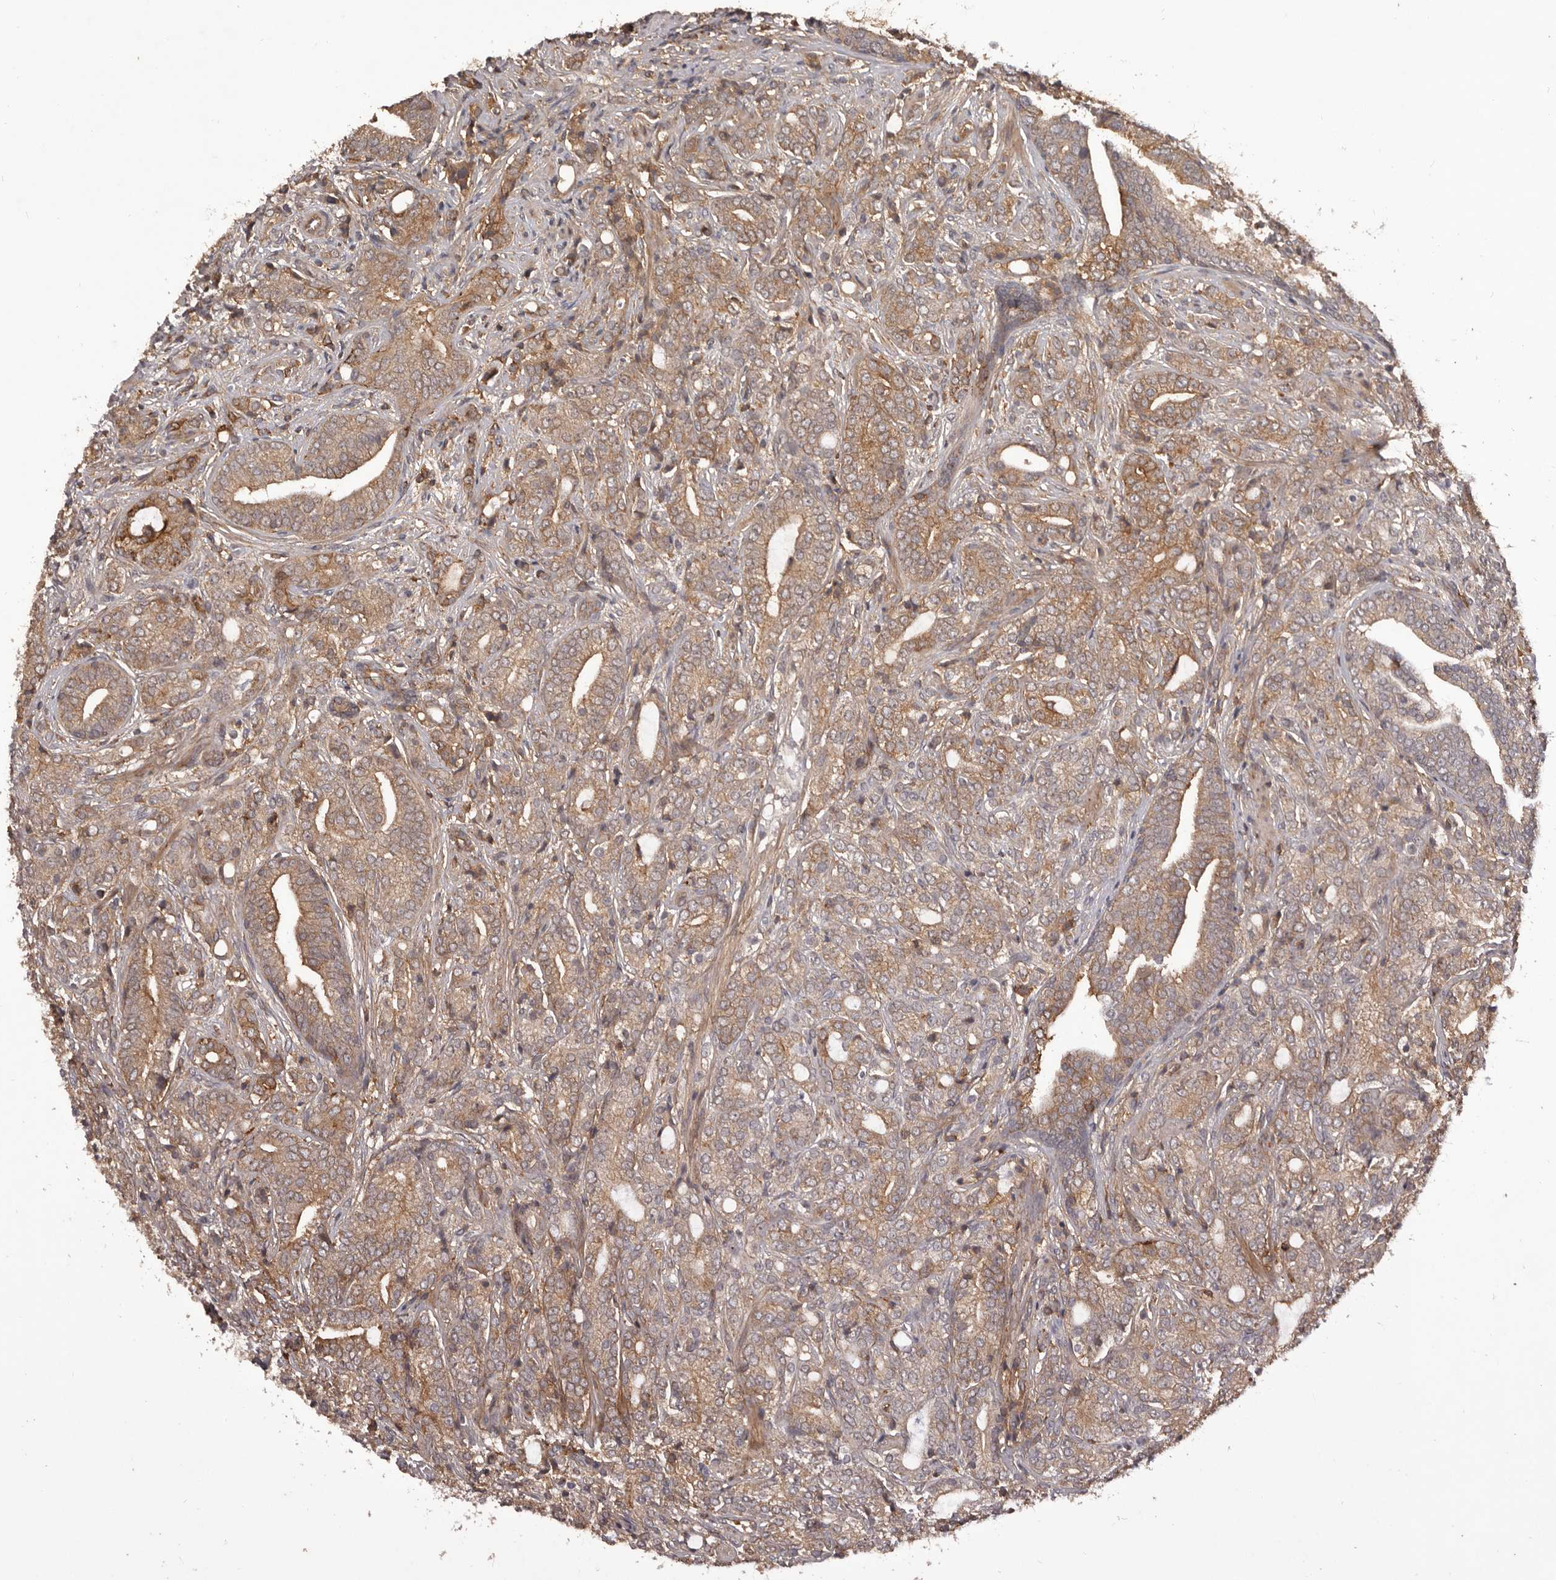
{"staining": {"intensity": "moderate", "quantity": ">75%", "location": "cytoplasmic/membranous"}, "tissue": "prostate cancer", "cell_type": "Tumor cells", "image_type": "cancer", "snomed": [{"axis": "morphology", "description": "Adenocarcinoma, High grade"}, {"axis": "topography", "description": "Prostate"}], "caption": "An image of high-grade adenocarcinoma (prostate) stained for a protein displays moderate cytoplasmic/membranous brown staining in tumor cells. (Stains: DAB (3,3'-diaminobenzidine) in brown, nuclei in blue, Microscopy: brightfield microscopy at high magnification).", "gene": "GLIPR2", "patient": {"sex": "male", "age": 57}}